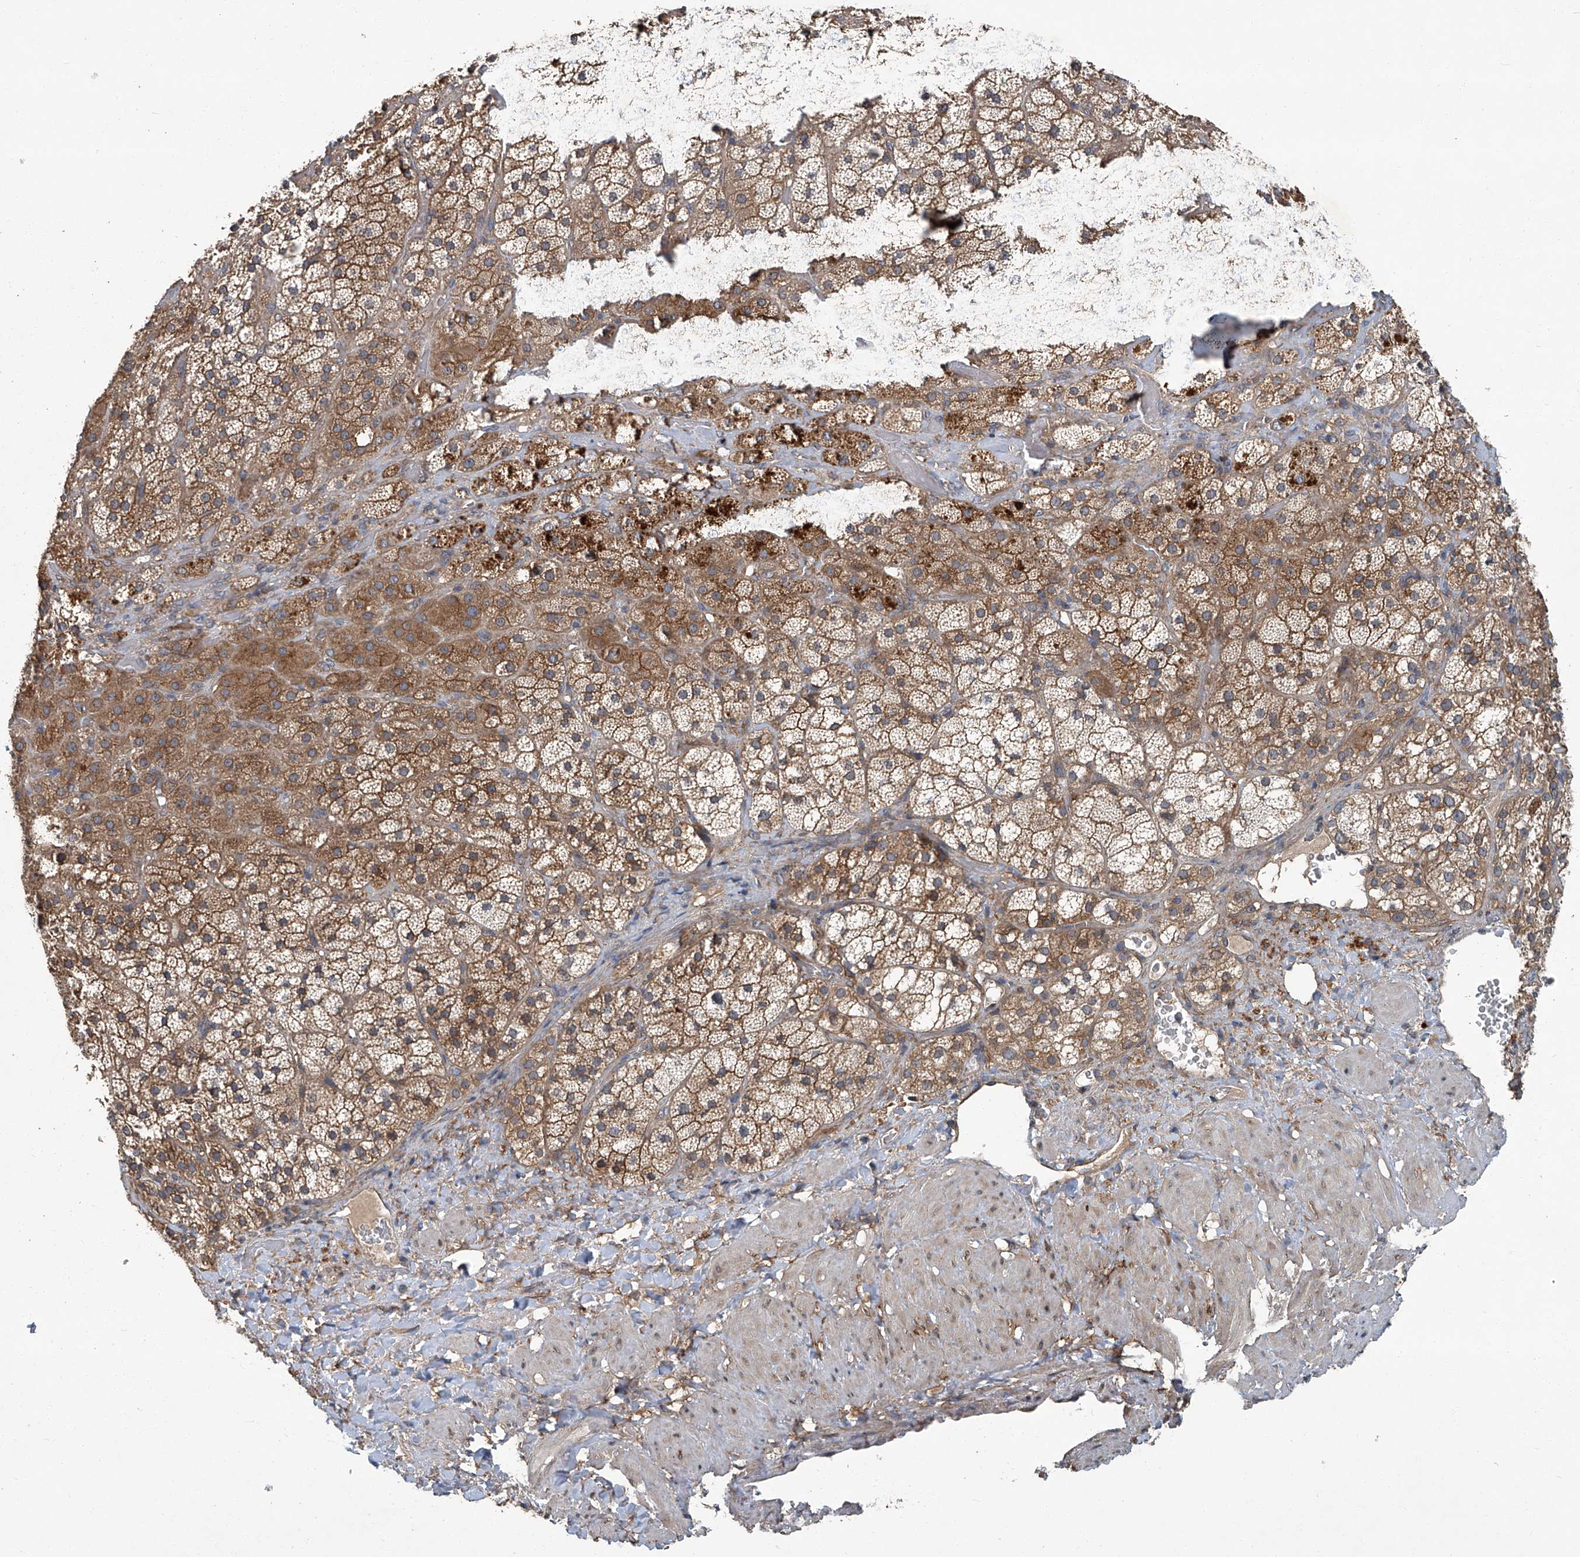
{"staining": {"intensity": "moderate", "quantity": ">75%", "location": "cytoplasmic/membranous"}, "tissue": "adrenal gland", "cell_type": "Glandular cells", "image_type": "normal", "snomed": [{"axis": "morphology", "description": "Normal tissue, NOS"}, {"axis": "topography", "description": "Adrenal gland"}], "caption": "The photomicrograph exhibits staining of unremarkable adrenal gland, revealing moderate cytoplasmic/membranous protein positivity (brown color) within glandular cells. The protein of interest is shown in brown color, while the nuclei are stained blue.", "gene": "ANKRD34A", "patient": {"sex": "male", "age": 57}}